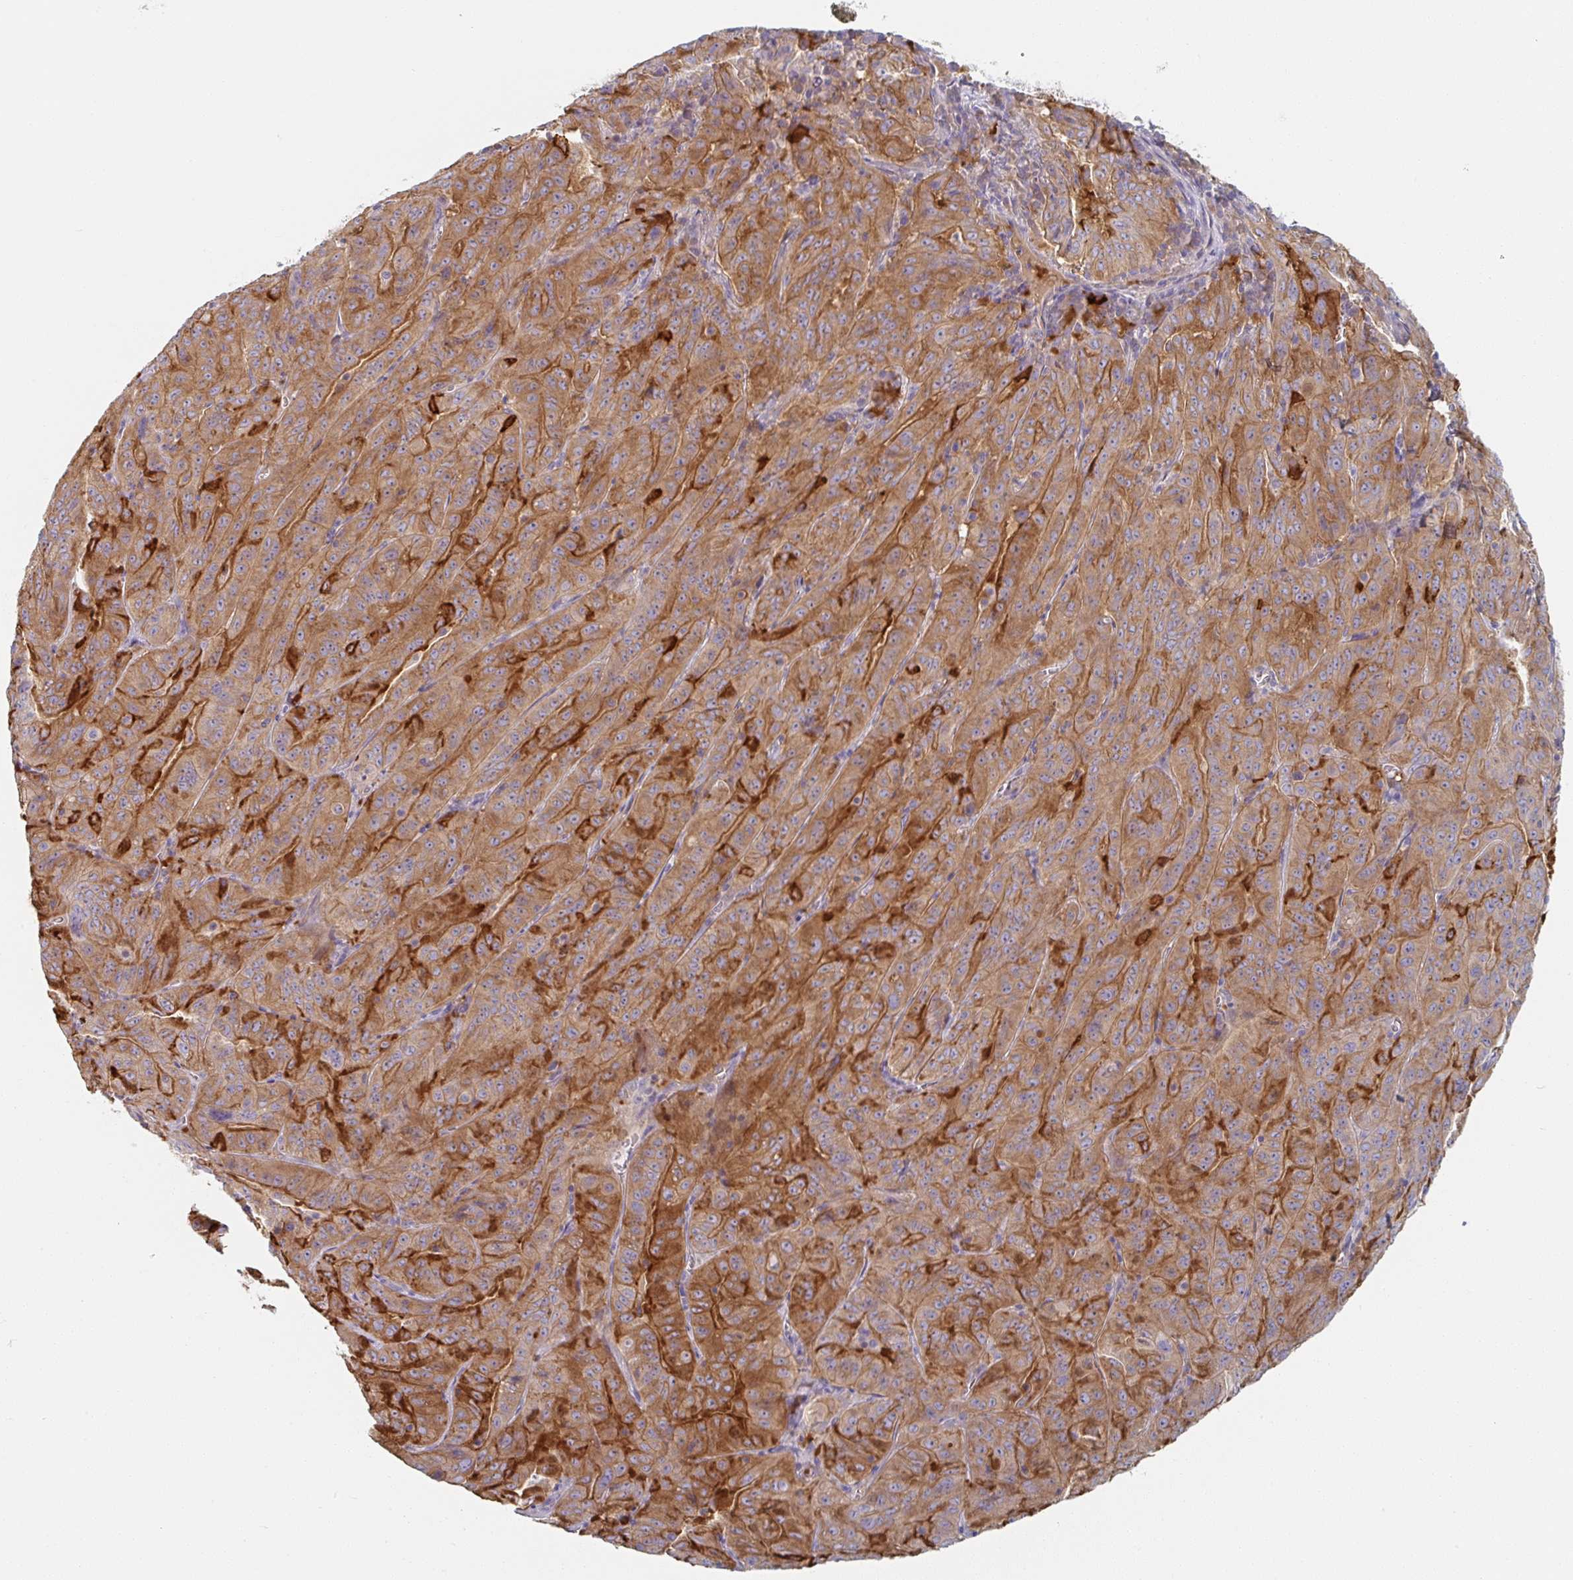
{"staining": {"intensity": "moderate", "quantity": ">75%", "location": "cytoplasmic/membranous"}, "tissue": "pancreatic cancer", "cell_type": "Tumor cells", "image_type": "cancer", "snomed": [{"axis": "morphology", "description": "Adenocarcinoma, NOS"}, {"axis": "topography", "description": "Pancreas"}], "caption": "Pancreatic cancer (adenocarcinoma) stained with DAB (3,3'-diaminobenzidine) immunohistochemistry (IHC) demonstrates medium levels of moderate cytoplasmic/membranous positivity in about >75% of tumor cells.", "gene": "AMPD2", "patient": {"sex": "male", "age": 63}}